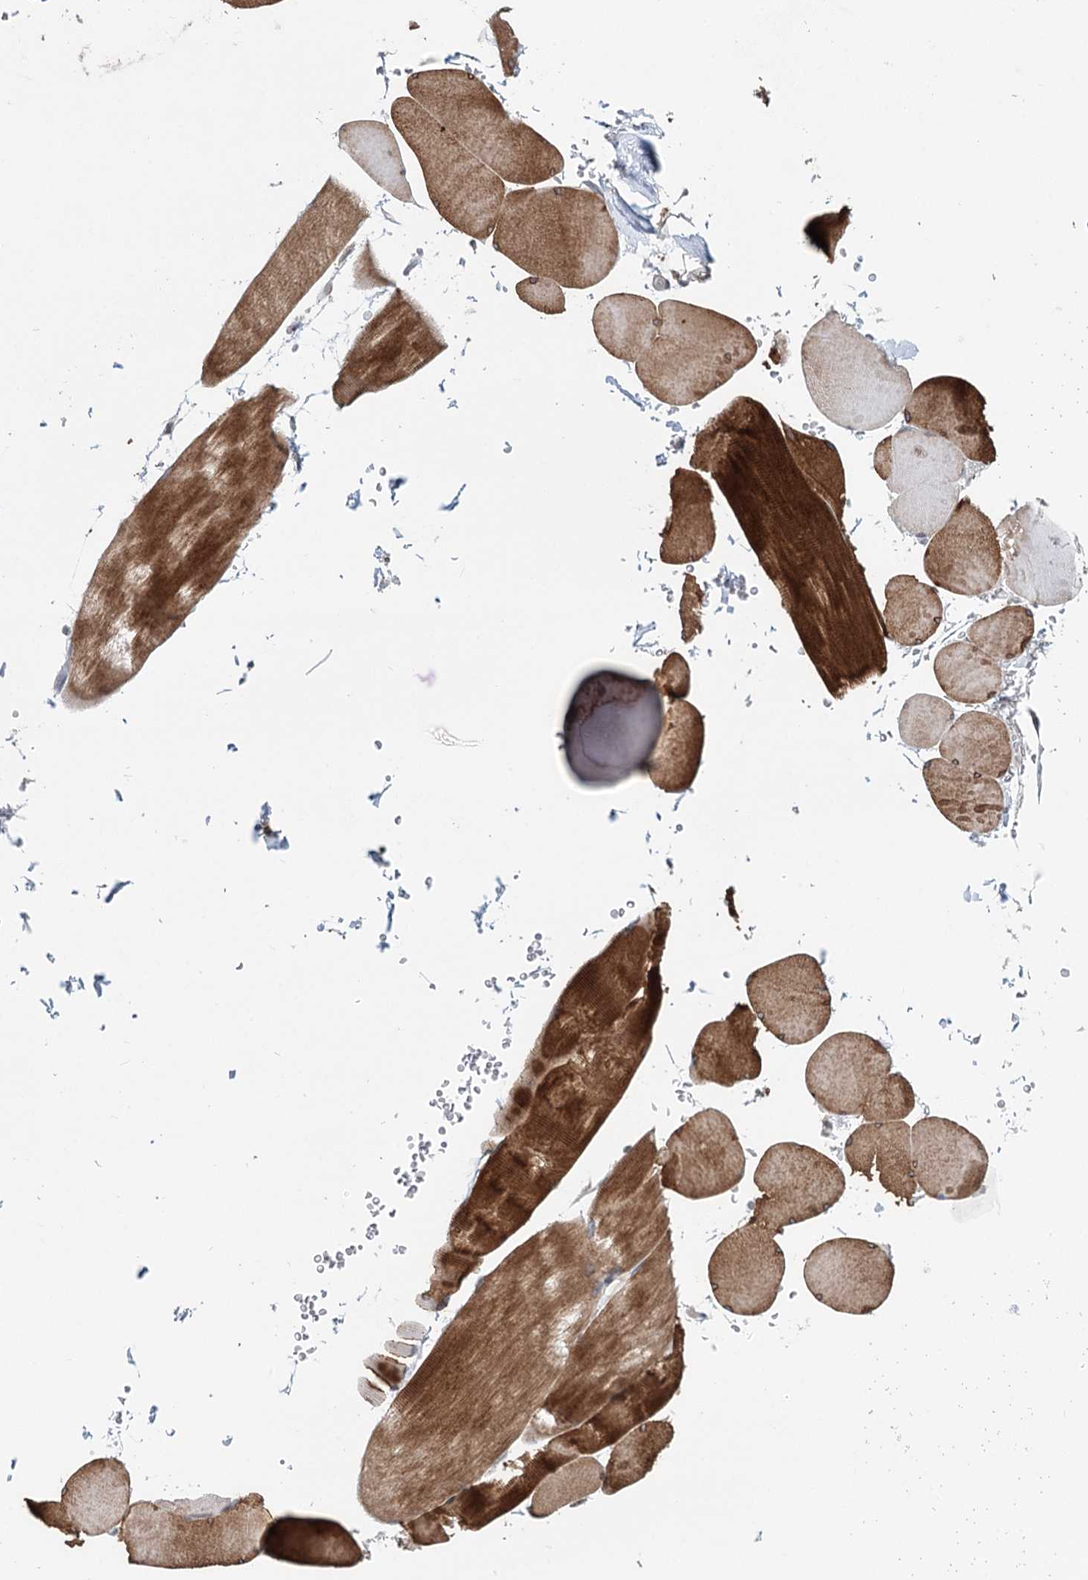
{"staining": {"intensity": "strong", "quantity": "25%-75%", "location": "cytoplasmic/membranous"}, "tissue": "skeletal muscle", "cell_type": "Myocytes", "image_type": "normal", "snomed": [{"axis": "morphology", "description": "Normal tissue, NOS"}, {"axis": "topography", "description": "Skeletal muscle"}, {"axis": "topography", "description": "Head-Neck"}], "caption": "Immunohistochemistry (IHC) micrograph of benign skeletal muscle stained for a protein (brown), which reveals high levels of strong cytoplasmic/membranous positivity in approximately 25%-75% of myocytes.", "gene": "RNF111", "patient": {"sex": "male", "age": 66}}